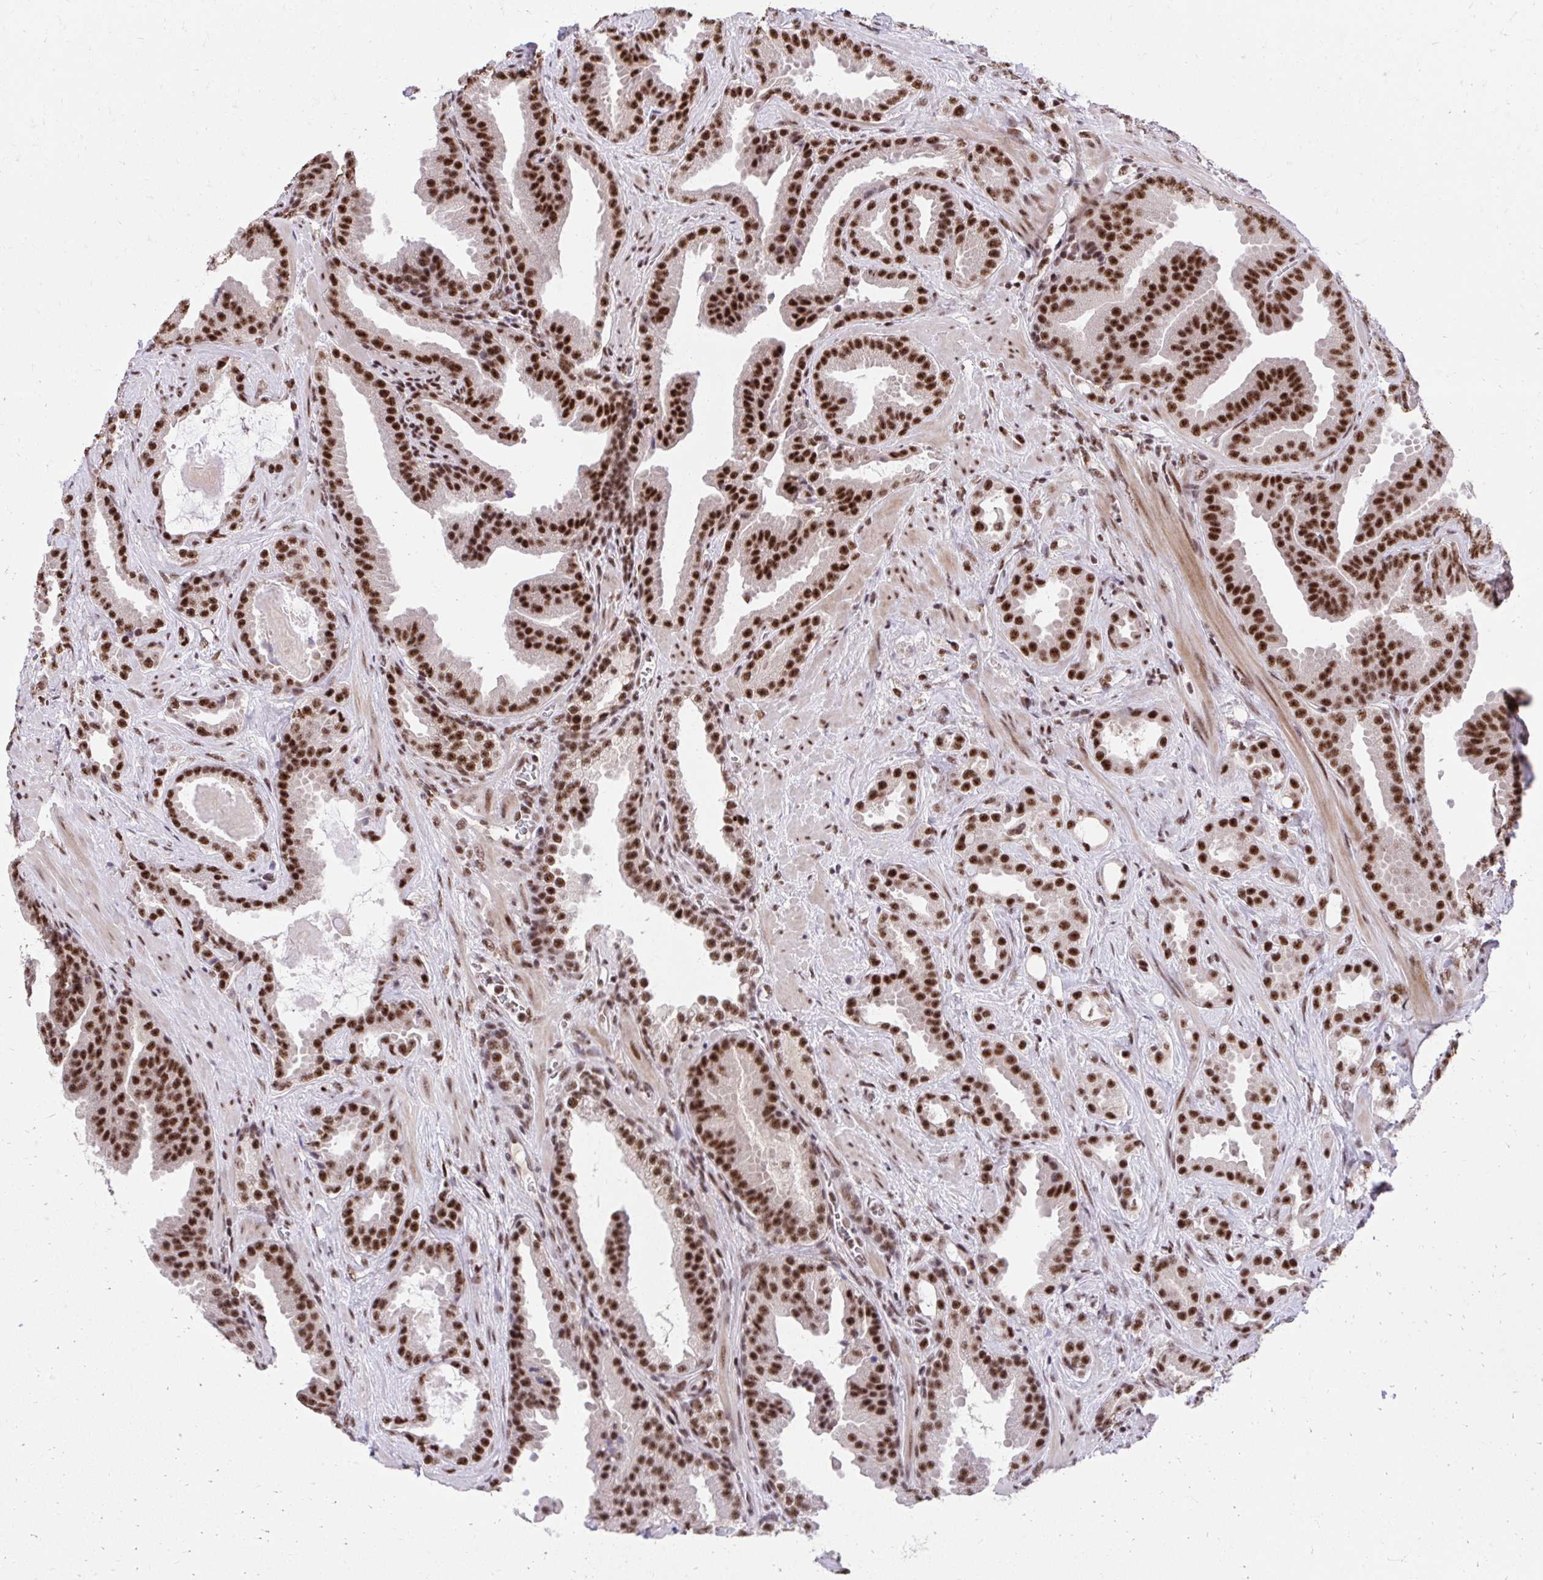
{"staining": {"intensity": "strong", "quantity": ">75%", "location": "nuclear"}, "tissue": "prostate cancer", "cell_type": "Tumor cells", "image_type": "cancer", "snomed": [{"axis": "morphology", "description": "Adenocarcinoma, Low grade"}, {"axis": "topography", "description": "Prostate"}], "caption": "IHC of human prostate cancer (adenocarcinoma (low-grade)) shows high levels of strong nuclear staining in about >75% of tumor cells.", "gene": "SYNE4", "patient": {"sex": "male", "age": 62}}